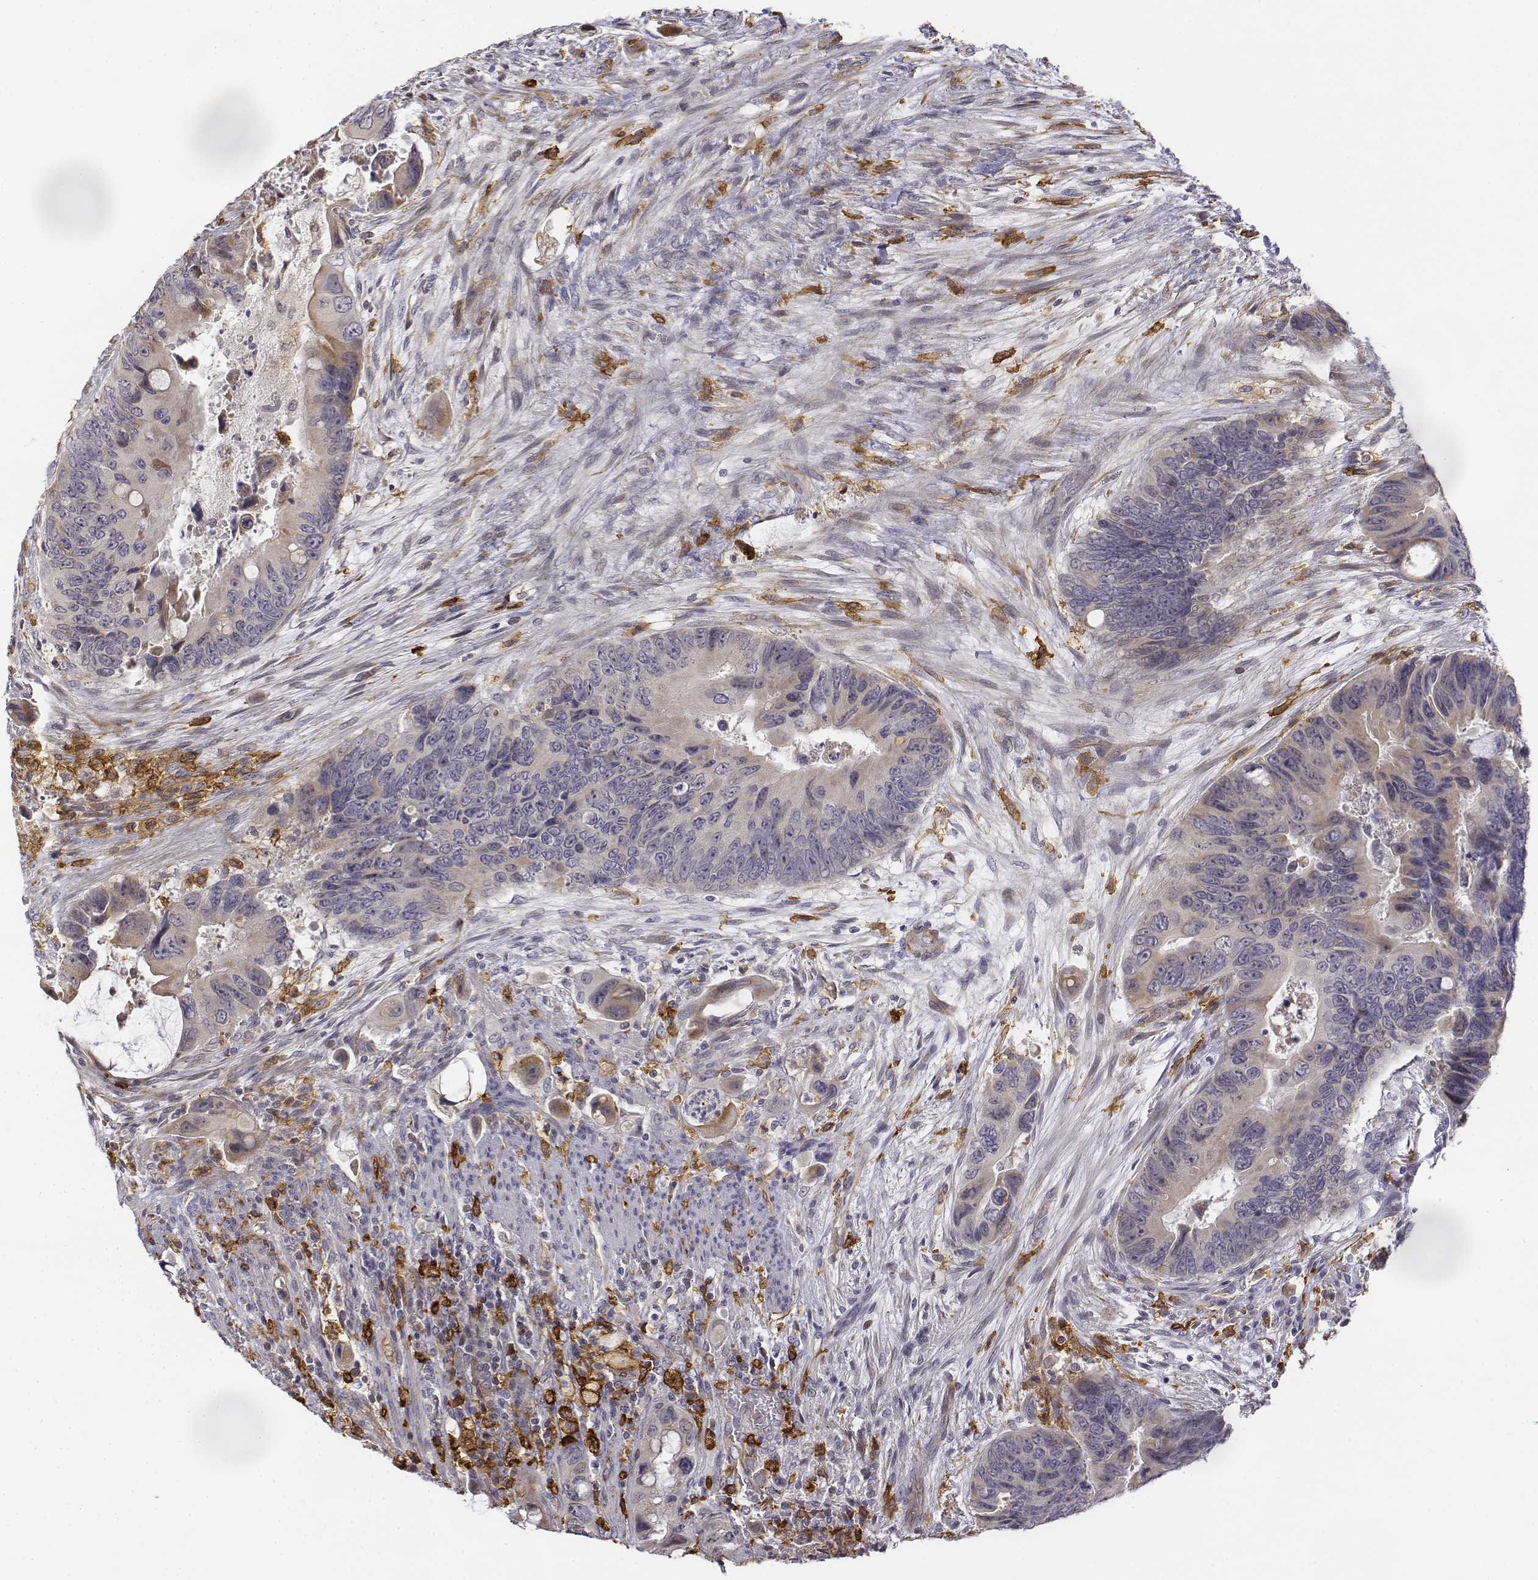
{"staining": {"intensity": "negative", "quantity": "none", "location": "none"}, "tissue": "colorectal cancer", "cell_type": "Tumor cells", "image_type": "cancer", "snomed": [{"axis": "morphology", "description": "Adenocarcinoma, NOS"}, {"axis": "topography", "description": "Rectum"}], "caption": "High power microscopy micrograph of an IHC image of colorectal adenocarcinoma, revealing no significant staining in tumor cells.", "gene": "CD14", "patient": {"sex": "male", "age": 63}}